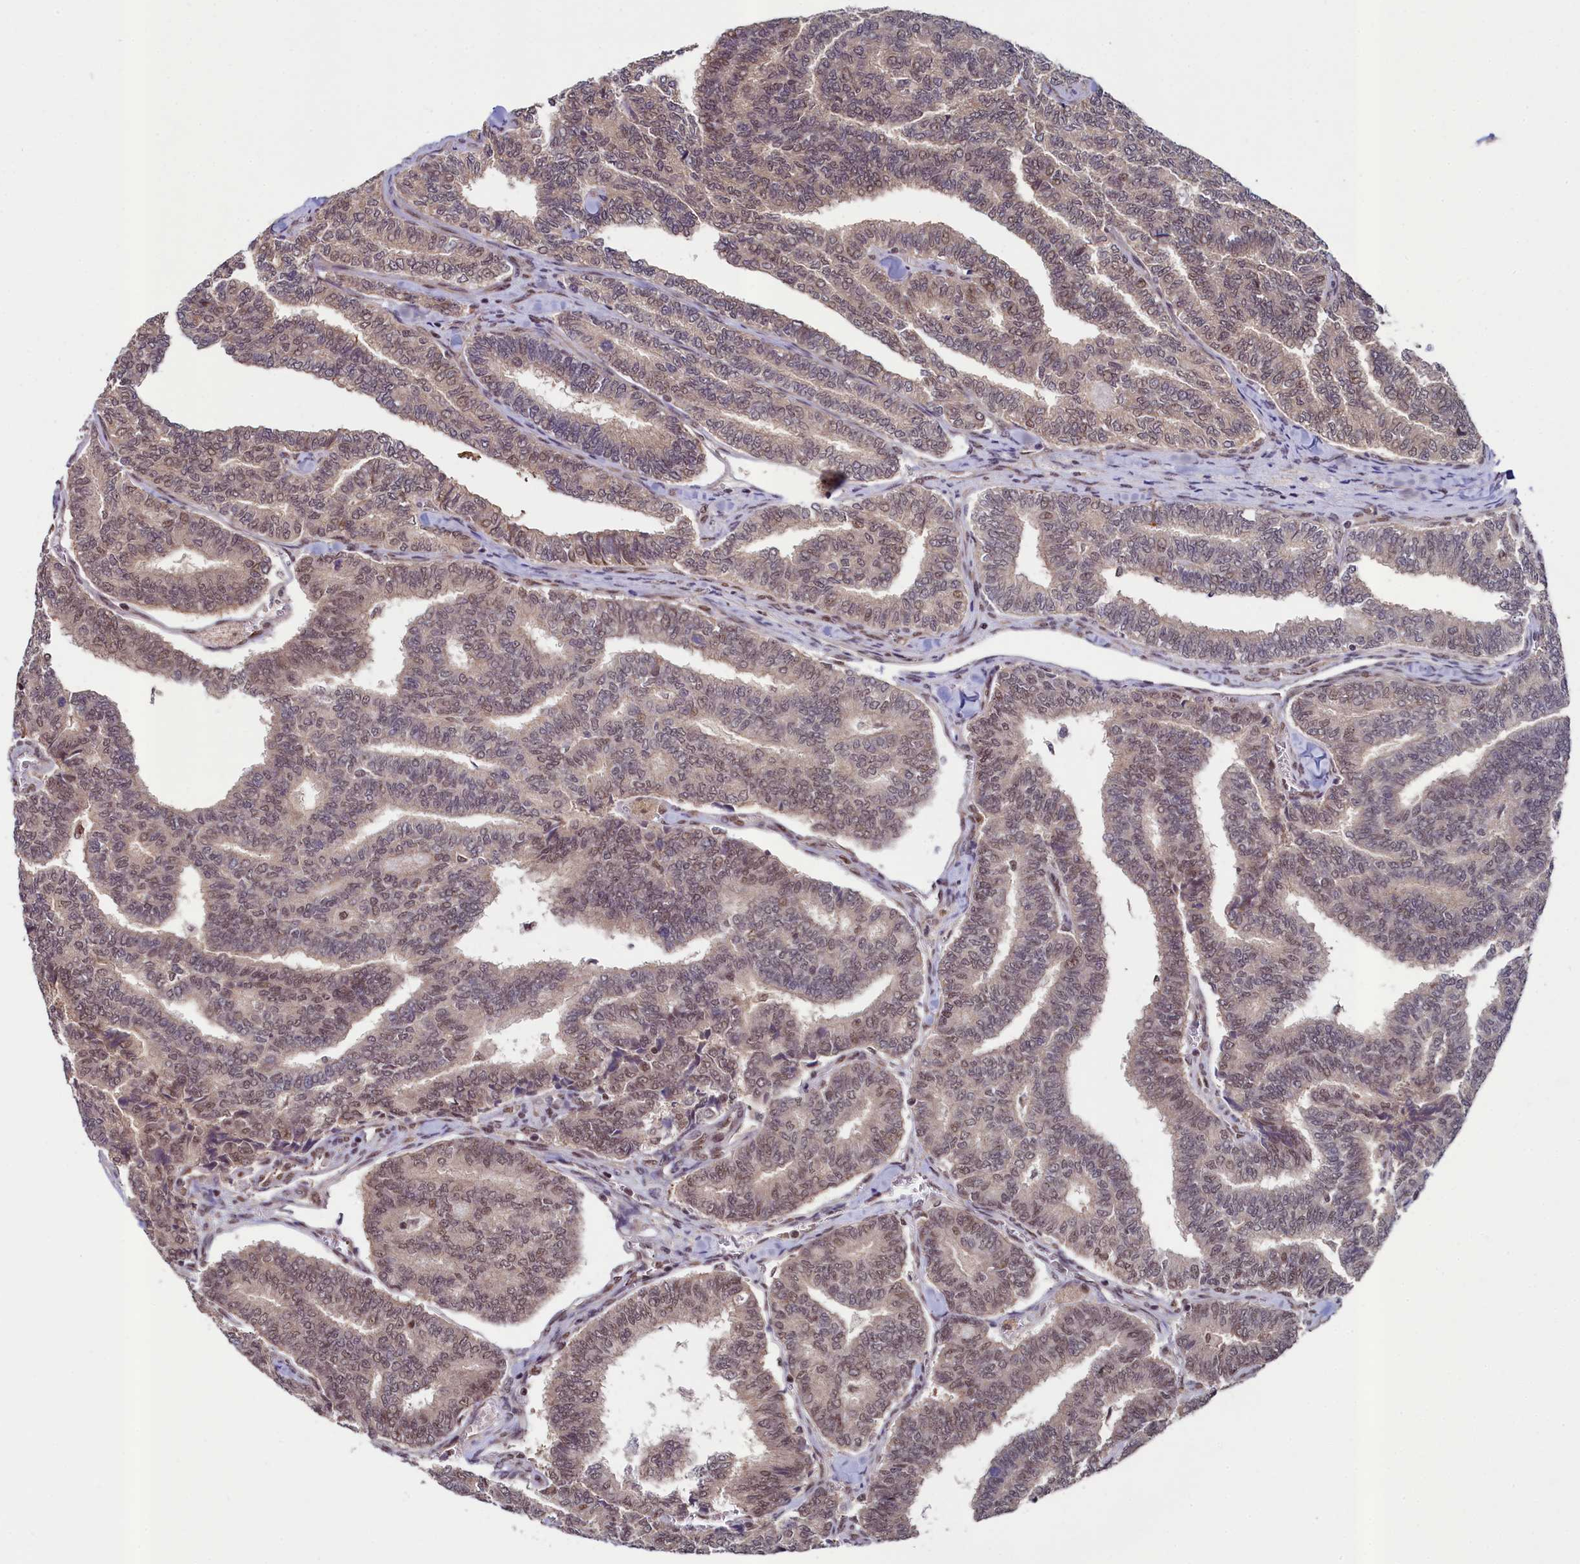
{"staining": {"intensity": "moderate", "quantity": "25%-75%", "location": "nuclear"}, "tissue": "thyroid cancer", "cell_type": "Tumor cells", "image_type": "cancer", "snomed": [{"axis": "morphology", "description": "Papillary adenocarcinoma, NOS"}, {"axis": "topography", "description": "Thyroid gland"}], "caption": "This histopathology image demonstrates thyroid papillary adenocarcinoma stained with IHC to label a protein in brown. The nuclear of tumor cells show moderate positivity for the protein. Nuclei are counter-stained blue.", "gene": "LEO1", "patient": {"sex": "female", "age": 35}}